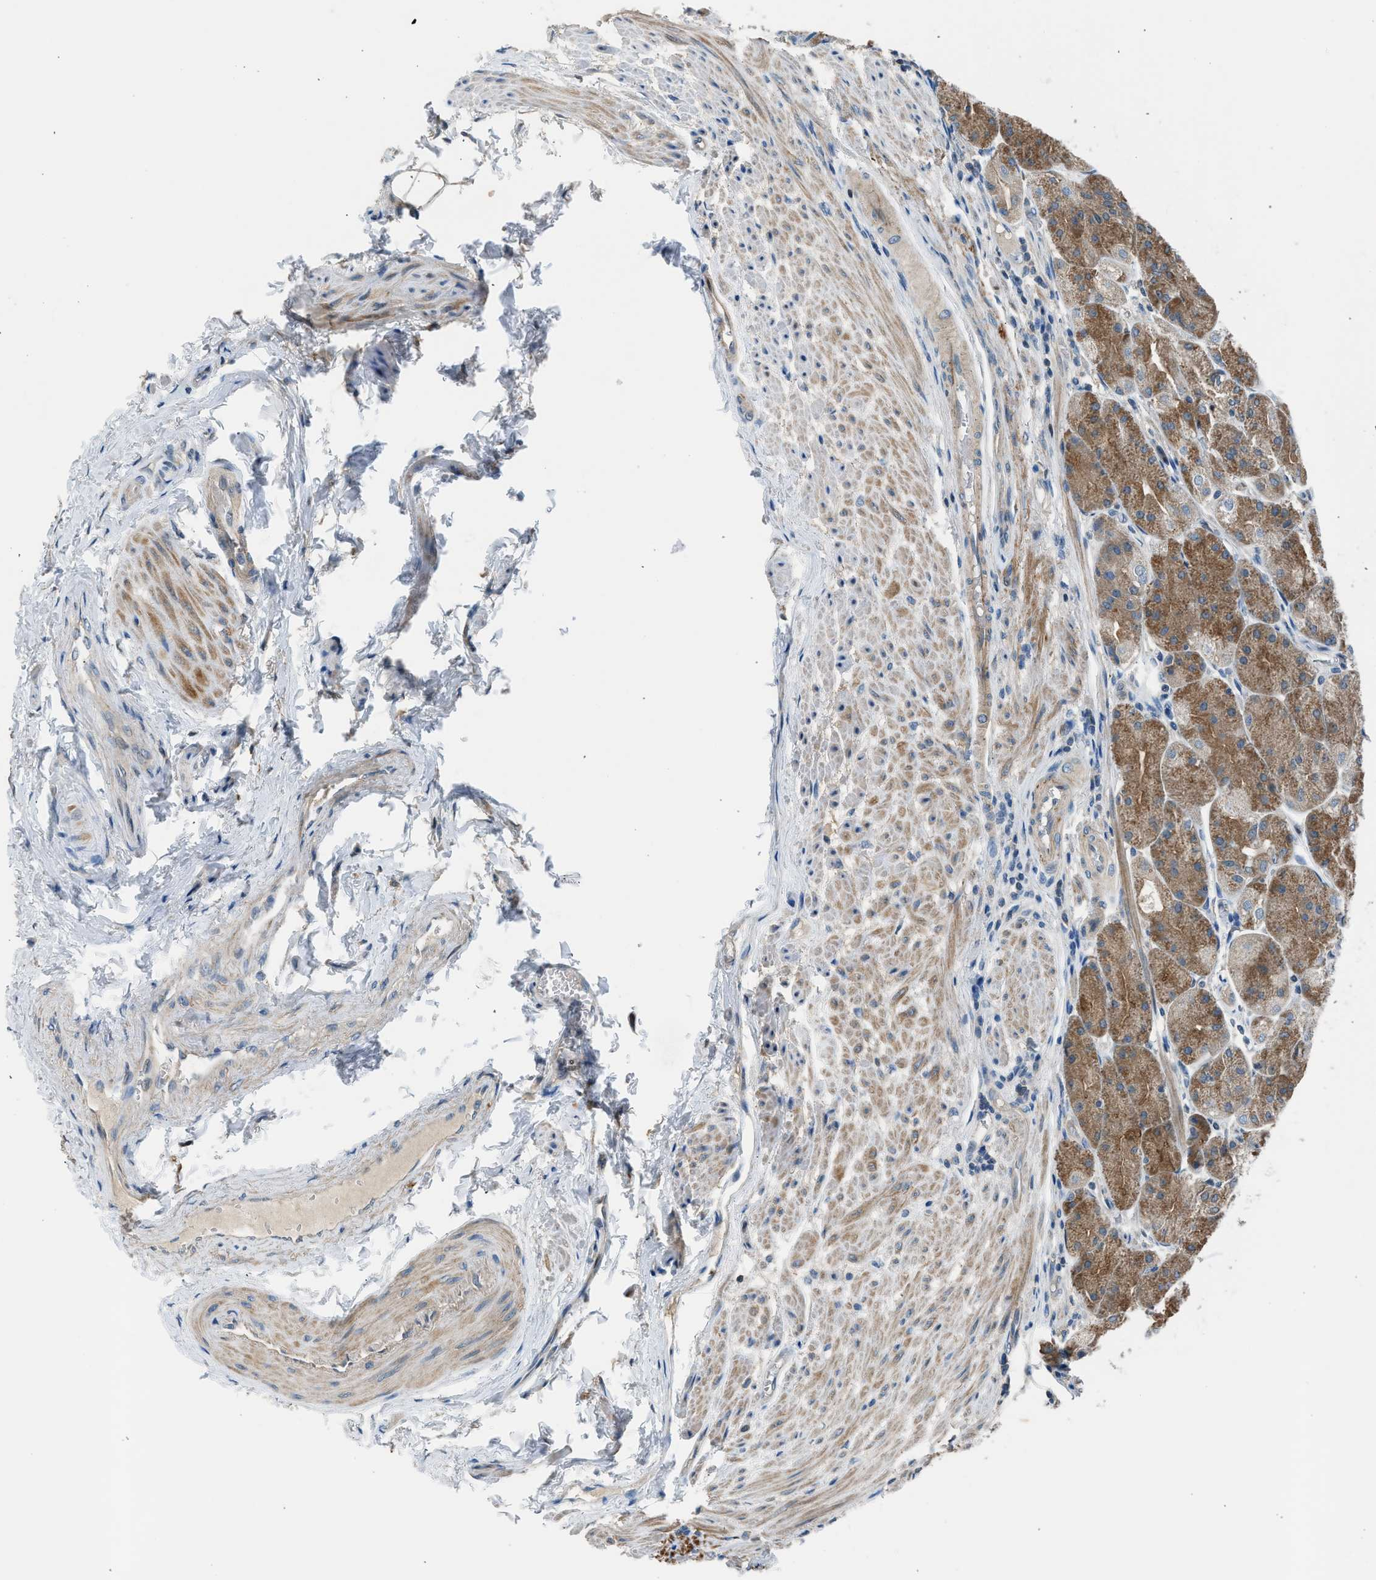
{"staining": {"intensity": "moderate", "quantity": "25%-75%", "location": "cytoplasmic/membranous"}, "tissue": "stomach", "cell_type": "Glandular cells", "image_type": "normal", "snomed": [{"axis": "morphology", "description": "Normal tissue, NOS"}, {"axis": "topography", "description": "Stomach, upper"}], "caption": "Immunohistochemical staining of benign human stomach shows medium levels of moderate cytoplasmic/membranous positivity in about 25%-75% of glandular cells. (DAB (3,3'-diaminobenzidine) IHC with brightfield microscopy, high magnification).", "gene": "LMLN", "patient": {"sex": "male", "age": 72}}